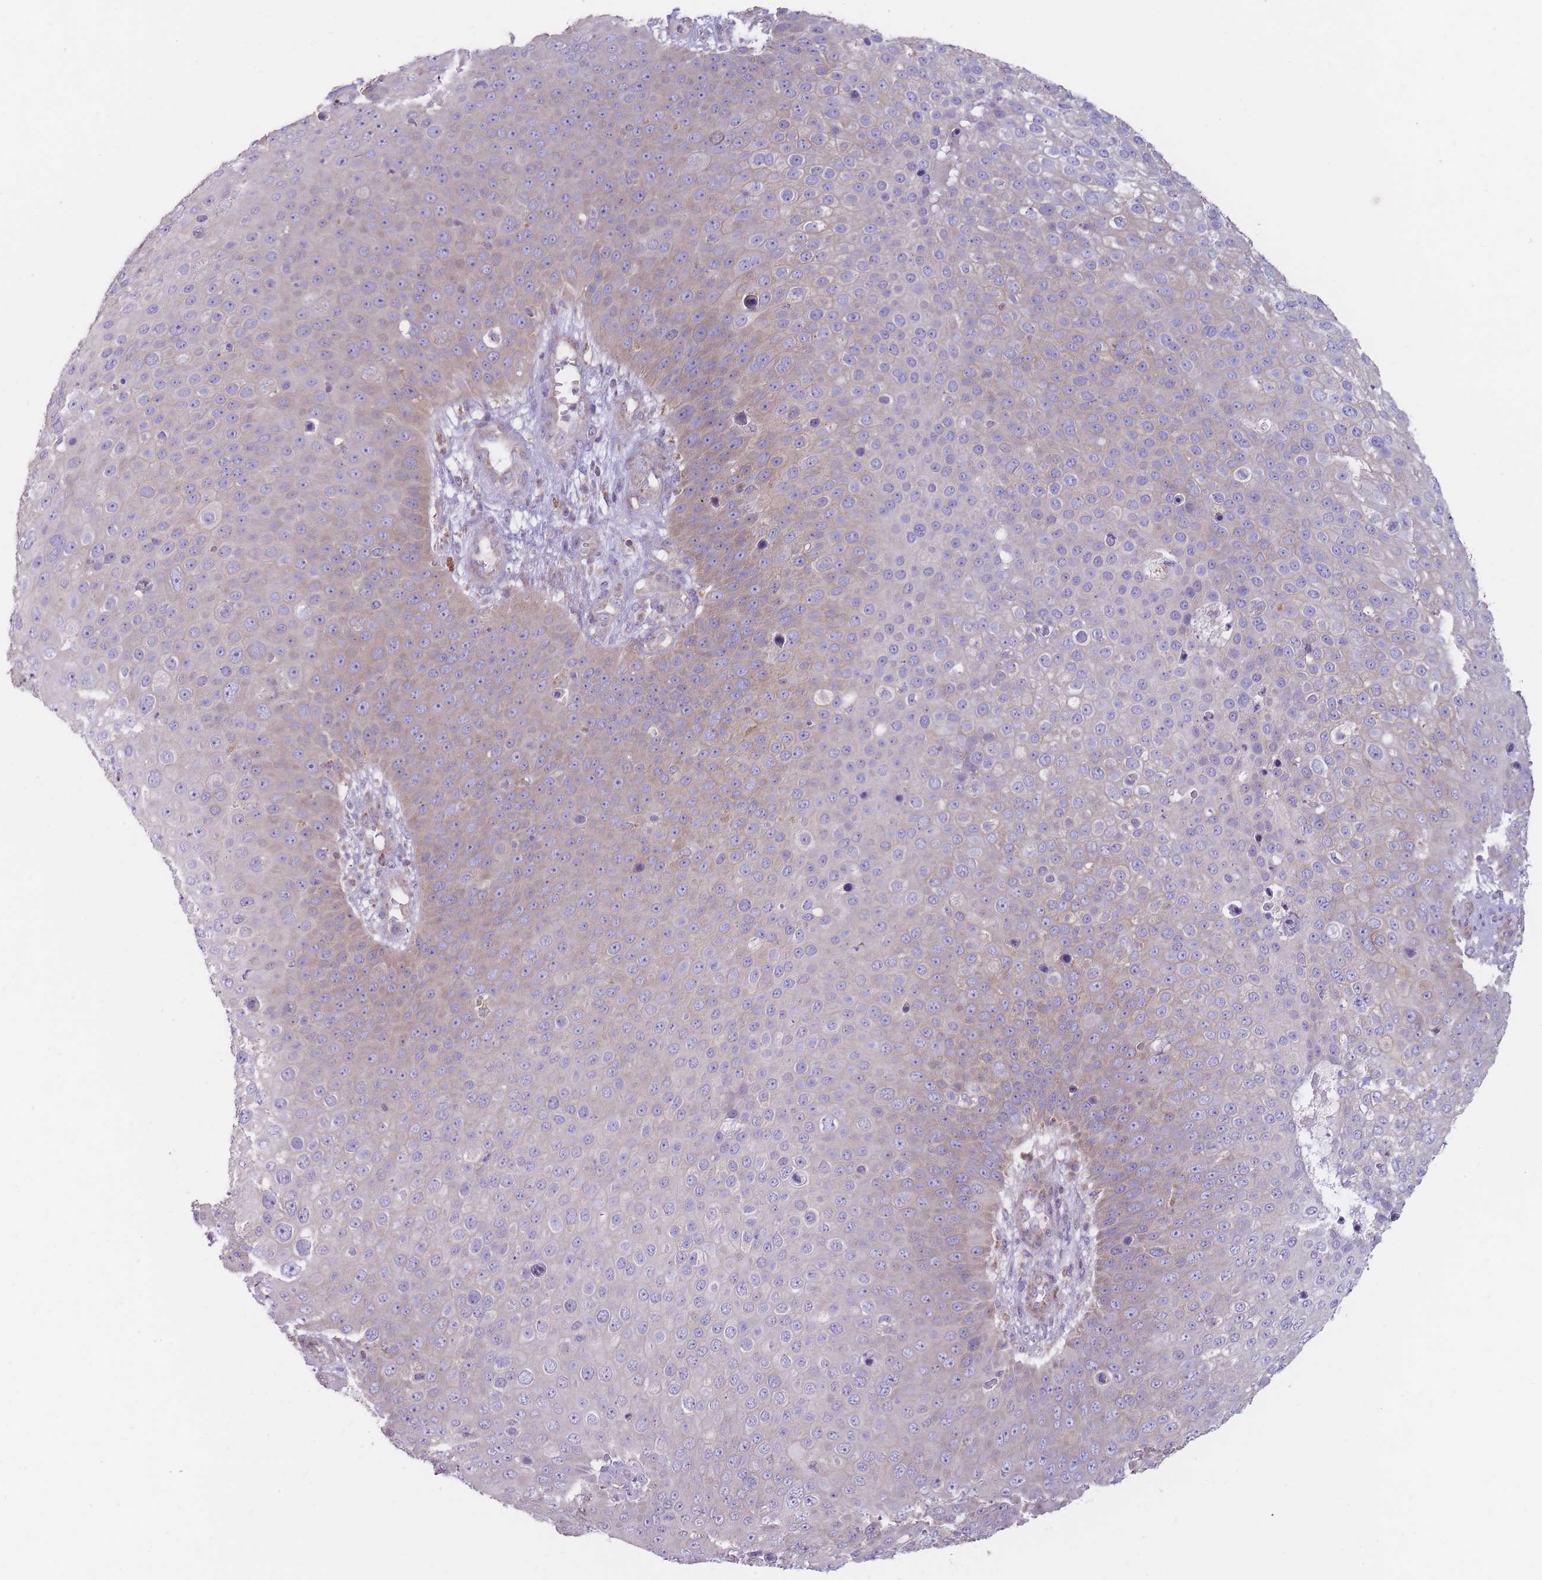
{"staining": {"intensity": "weak", "quantity": "25%-75%", "location": "cytoplasmic/membranous"}, "tissue": "skin cancer", "cell_type": "Tumor cells", "image_type": "cancer", "snomed": [{"axis": "morphology", "description": "Squamous cell carcinoma, NOS"}, {"axis": "topography", "description": "Skin"}], "caption": "Immunohistochemical staining of skin cancer (squamous cell carcinoma) exhibits low levels of weak cytoplasmic/membranous protein staining in approximately 25%-75% of tumor cells.", "gene": "NDUFA9", "patient": {"sex": "male", "age": 71}}